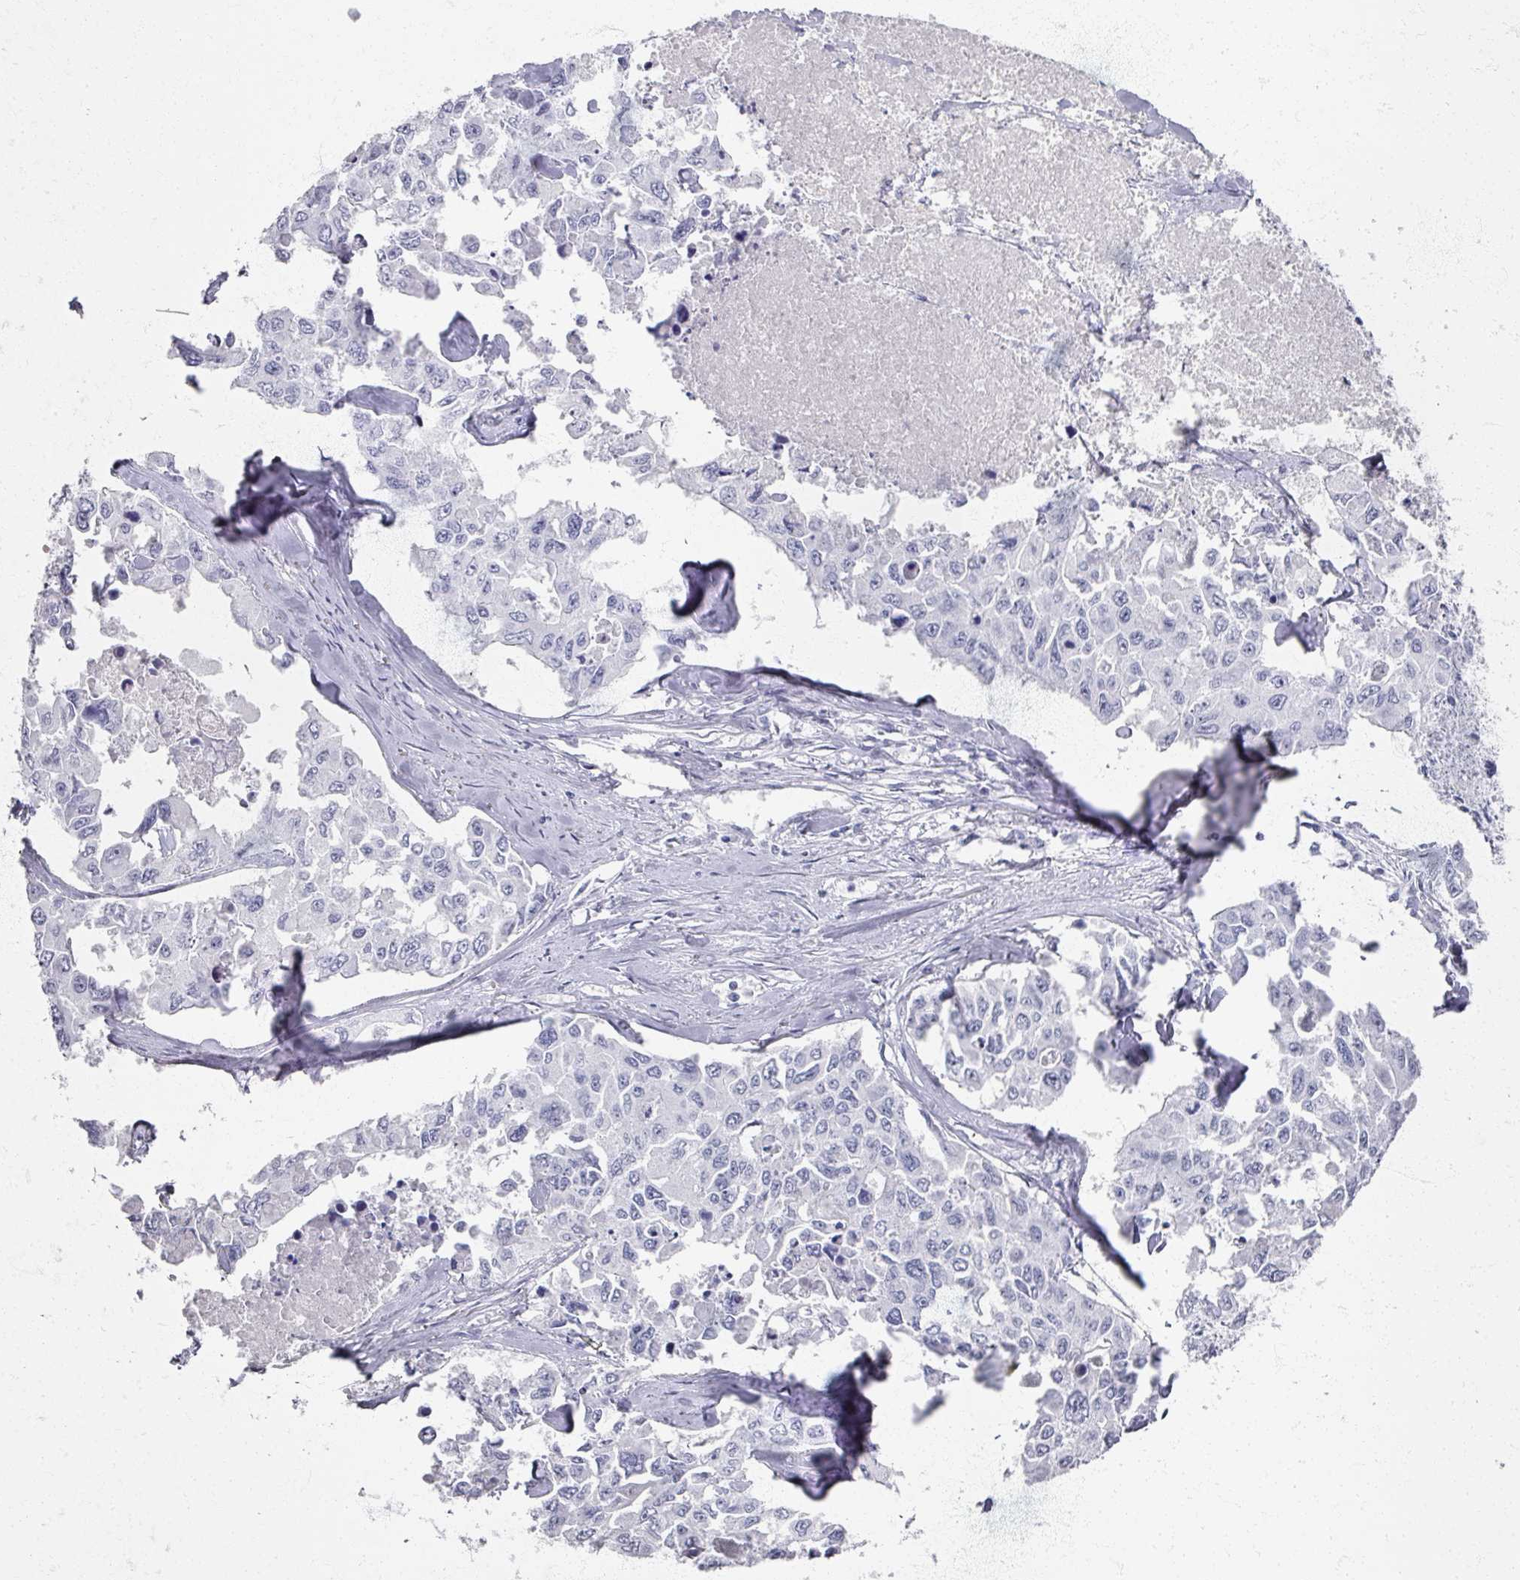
{"staining": {"intensity": "negative", "quantity": "none", "location": "none"}, "tissue": "lung cancer", "cell_type": "Tumor cells", "image_type": "cancer", "snomed": [{"axis": "morphology", "description": "Adenocarcinoma, NOS"}, {"axis": "topography", "description": "Lung"}], "caption": "Tumor cells are negative for protein expression in human lung adenocarcinoma. (DAB (3,3'-diaminobenzidine) IHC, high magnification).", "gene": "PSKH1", "patient": {"sex": "male", "age": 64}}